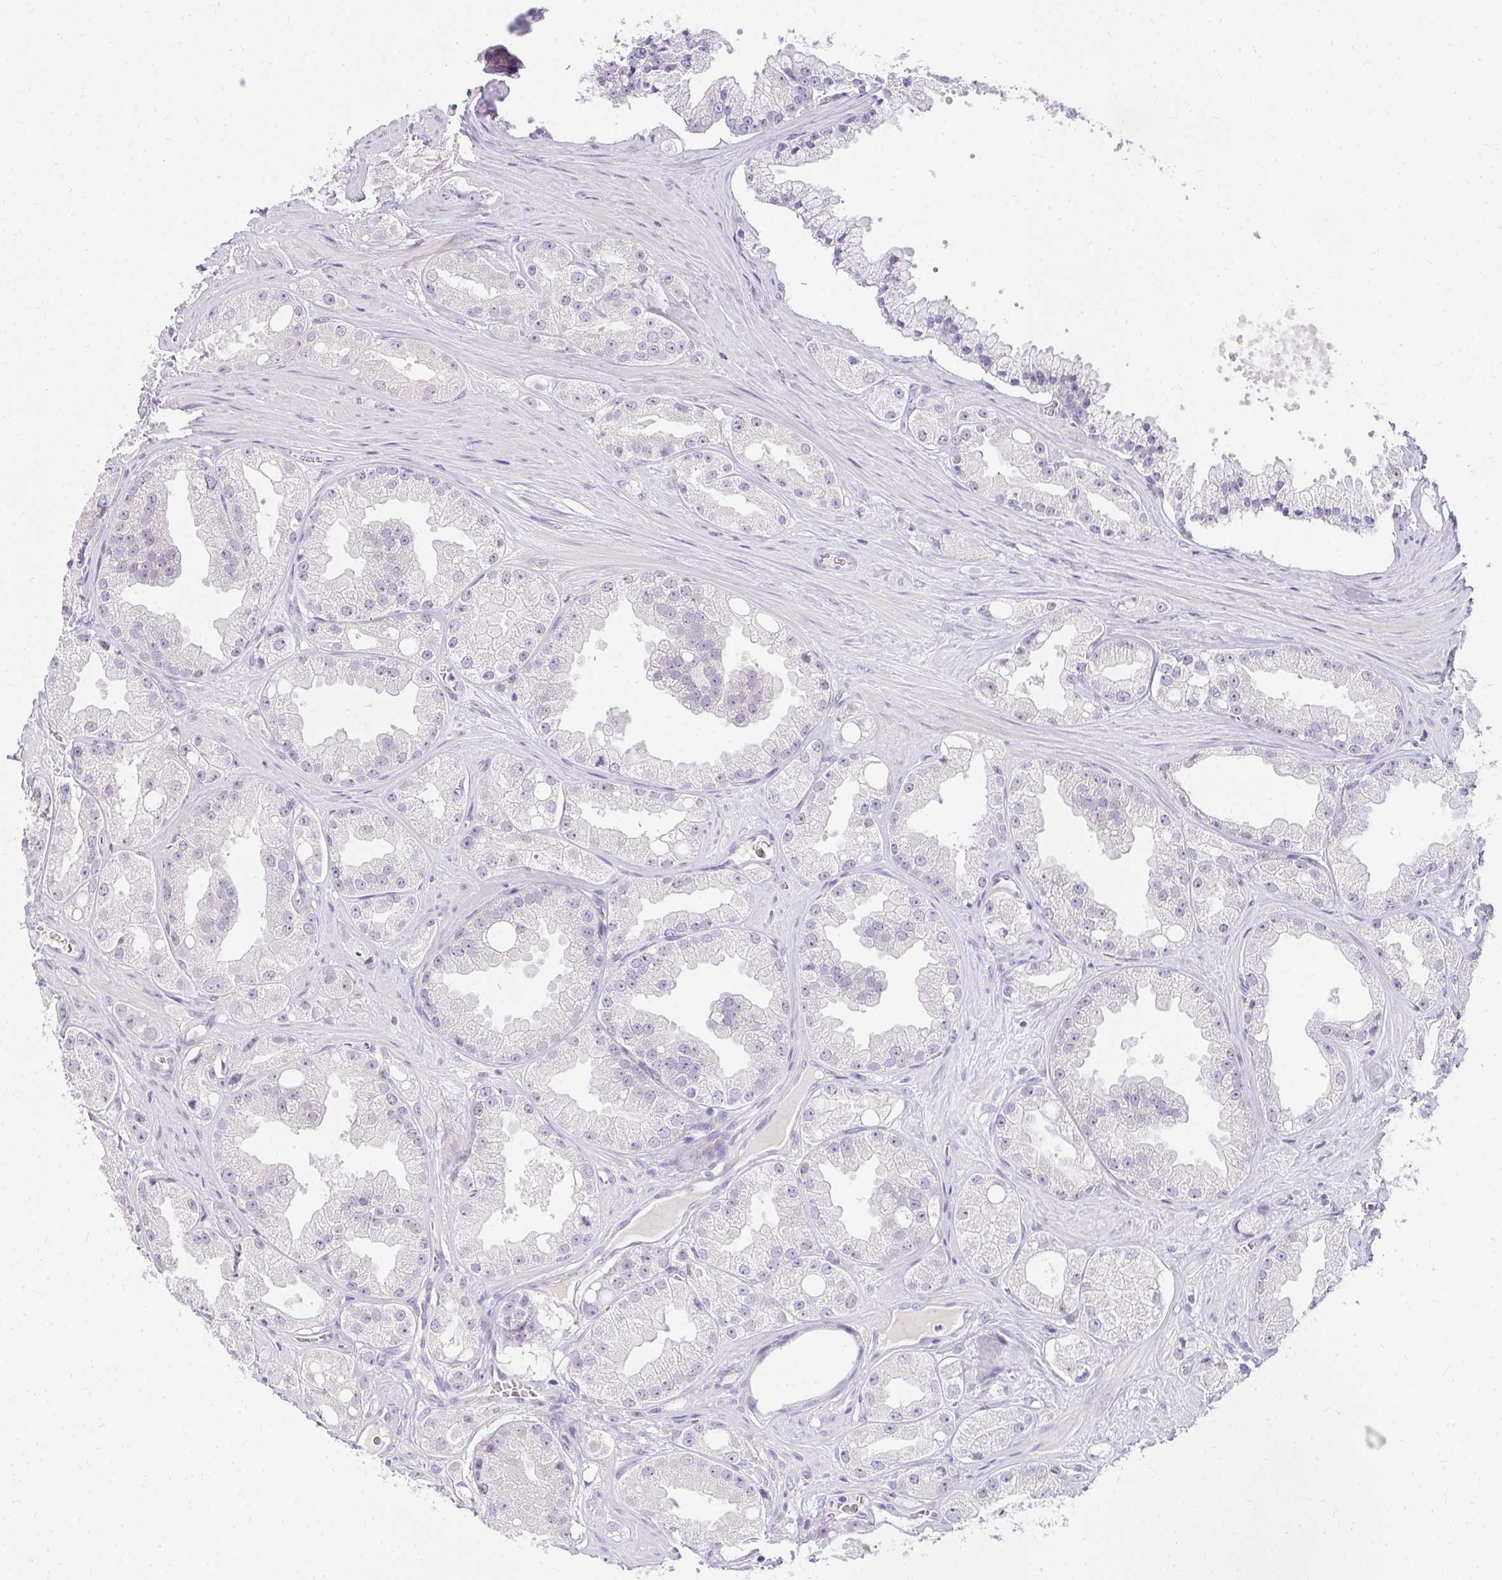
{"staining": {"intensity": "negative", "quantity": "none", "location": "none"}, "tissue": "prostate cancer", "cell_type": "Tumor cells", "image_type": "cancer", "snomed": [{"axis": "morphology", "description": "Adenocarcinoma, High grade"}, {"axis": "topography", "description": "Prostate"}], "caption": "Tumor cells are negative for protein expression in human high-grade adenocarcinoma (prostate).", "gene": "PPP1R3G", "patient": {"sex": "male", "age": 66}}